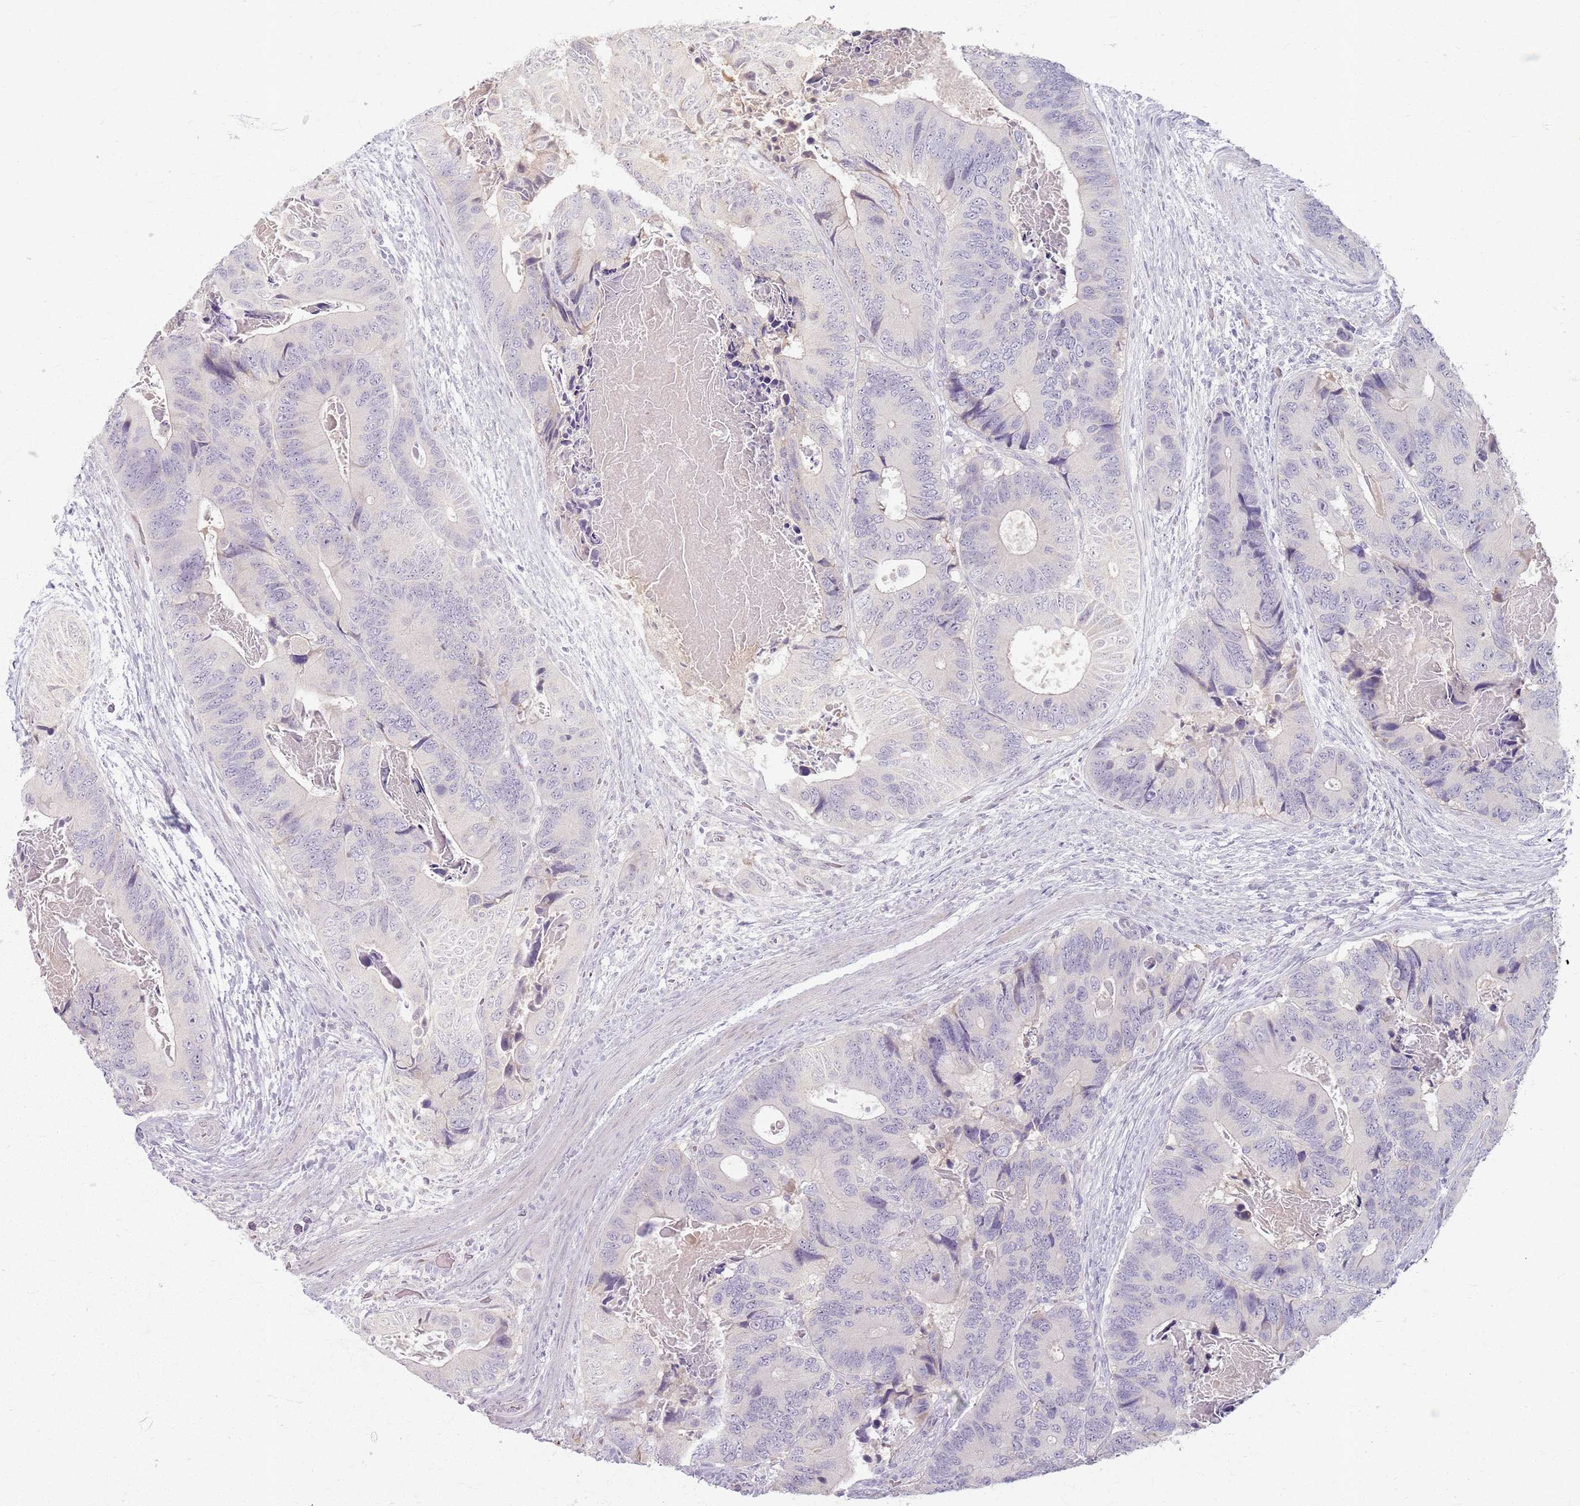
{"staining": {"intensity": "negative", "quantity": "none", "location": "none"}, "tissue": "colorectal cancer", "cell_type": "Tumor cells", "image_type": "cancer", "snomed": [{"axis": "morphology", "description": "Adenocarcinoma, NOS"}, {"axis": "topography", "description": "Colon"}], "caption": "Tumor cells show no significant expression in colorectal cancer.", "gene": "CRIPT", "patient": {"sex": "male", "age": 84}}